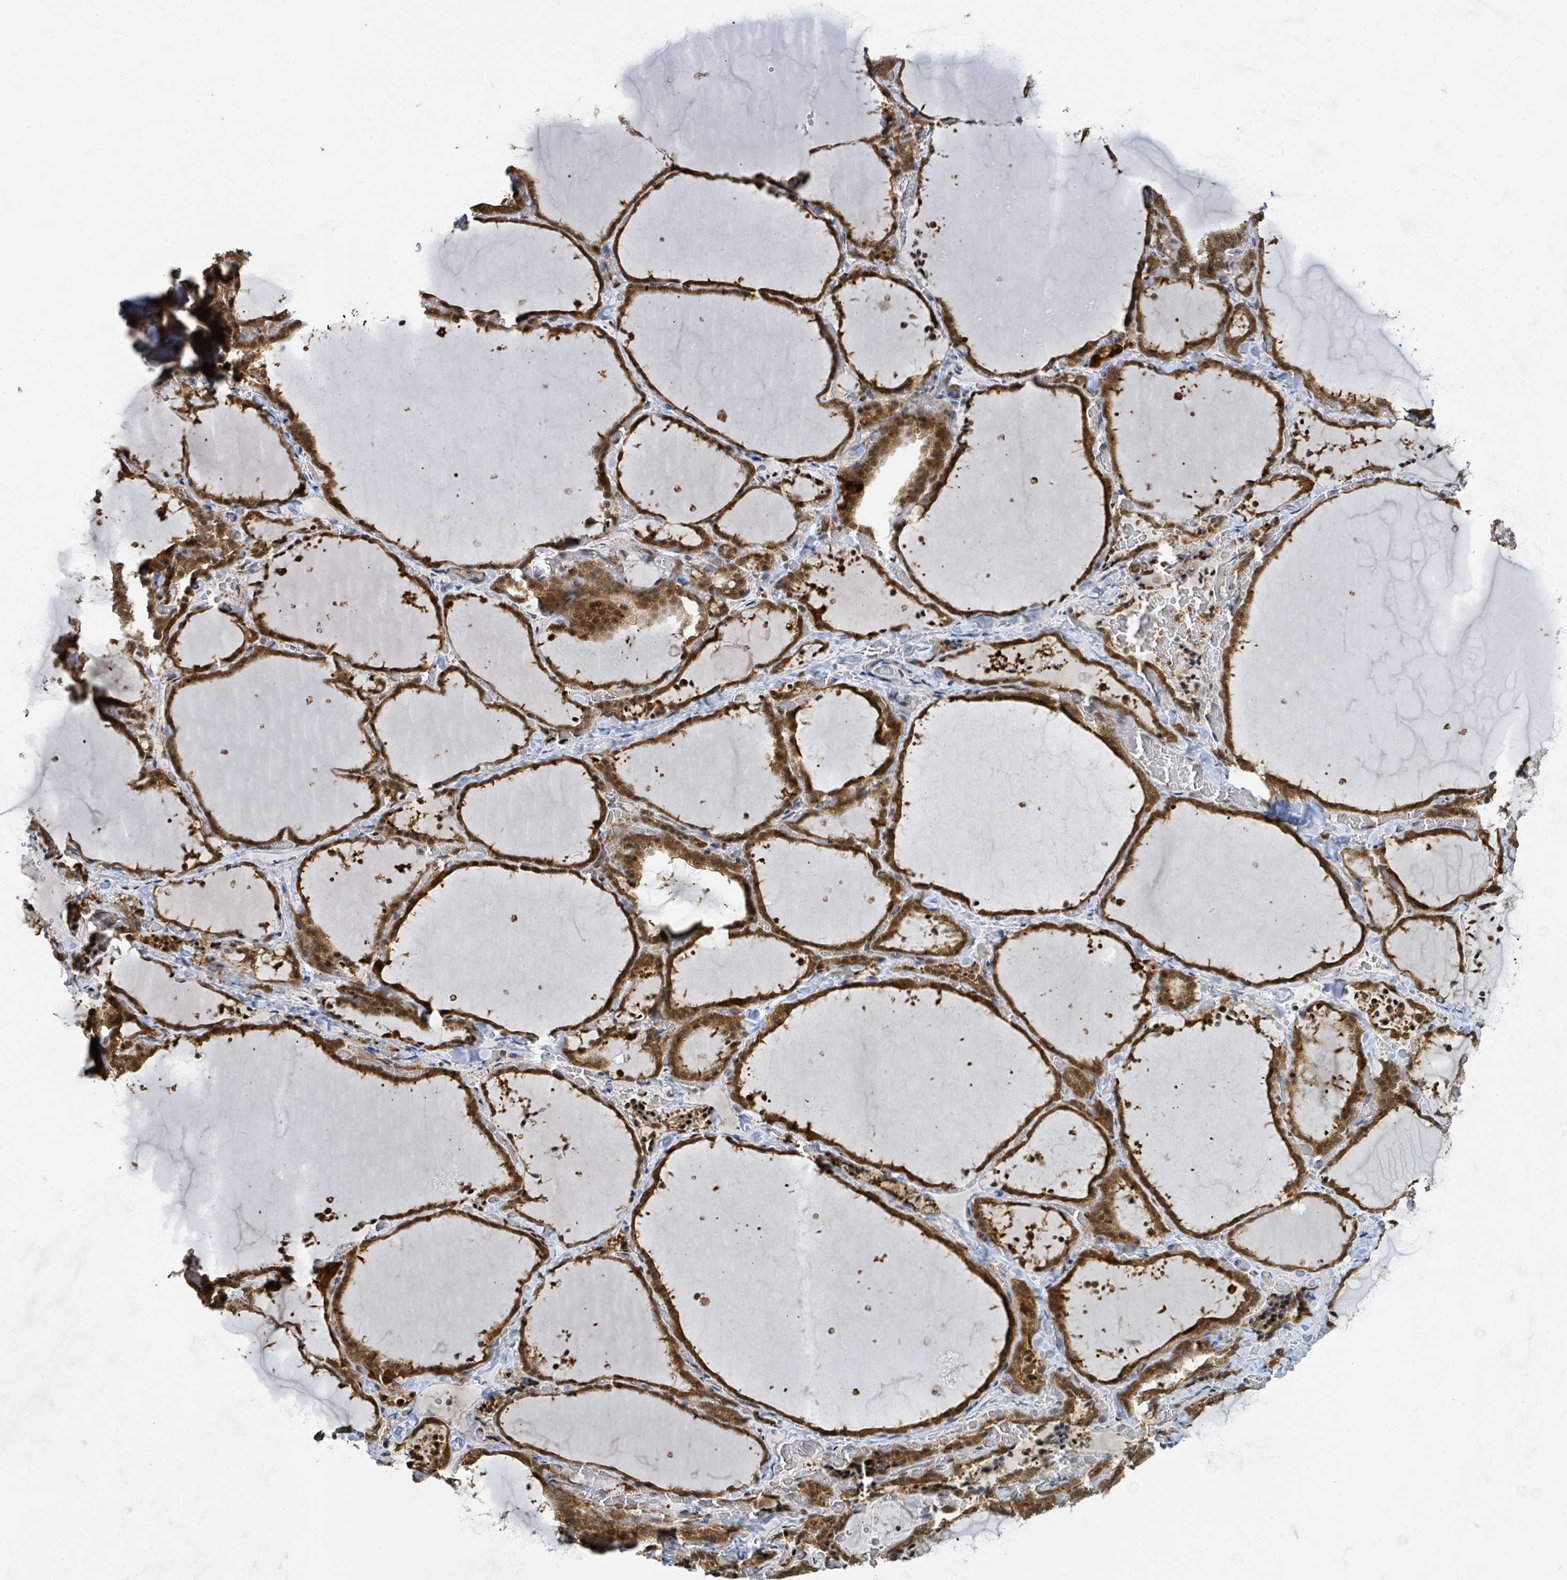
{"staining": {"intensity": "strong", "quantity": ">75%", "location": "cytoplasmic/membranous,nuclear"}, "tissue": "thyroid gland", "cell_type": "Glandular cells", "image_type": "normal", "snomed": [{"axis": "morphology", "description": "Normal tissue, NOS"}, {"axis": "topography", "description": "Thyroid gland"}], "caption": "The photomicrograph reveals immunohistochemical staining of unremarkable thyroid gland. There is strong cytoplasmic/membranous,nuclear staining is identified in about >75% of glandular cells.", "gene": "PSMB7", "patient": {"sex": "female", "age": 22}}